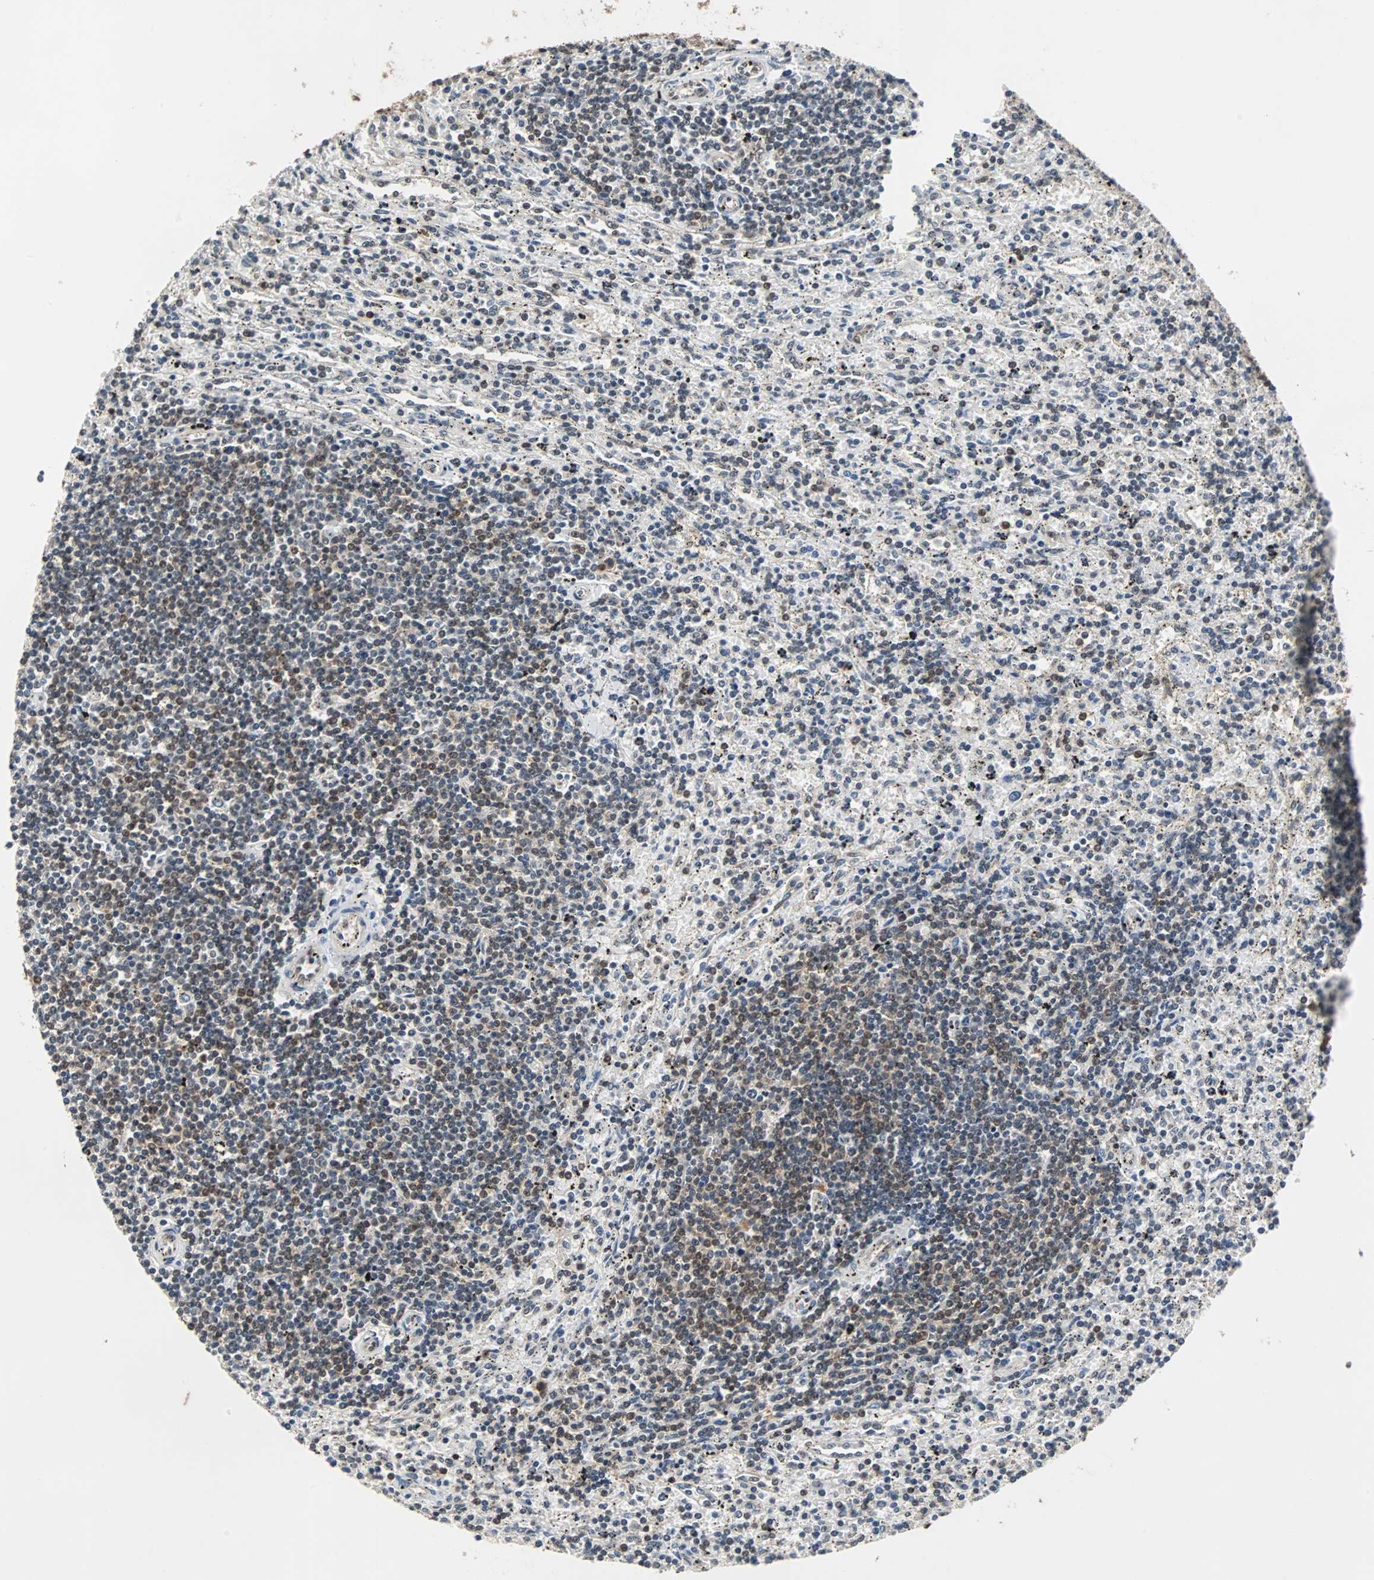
{"staining": {"intensity": "weak", "quantity": "25%-75%", "location": "cytoplasmic/membranous"}, "tissue": "lymphoma", "cell_type": "Tumor cells", "image_type": "cancer", "snomed": [{"axis": "morphology", "description": "Malignant lymphoma, non-Hodgkin's type, Low grade"}, {"axis": "topography", "description": "Spleen"}], "caption": "The photomicrograph shows staining of lymphoma, revealing weak cytoplasmic/membranous protein positivity (brown color) within tumor cells.", "gene": "LSR", "patient": {"sex": "male", "age": 76}}